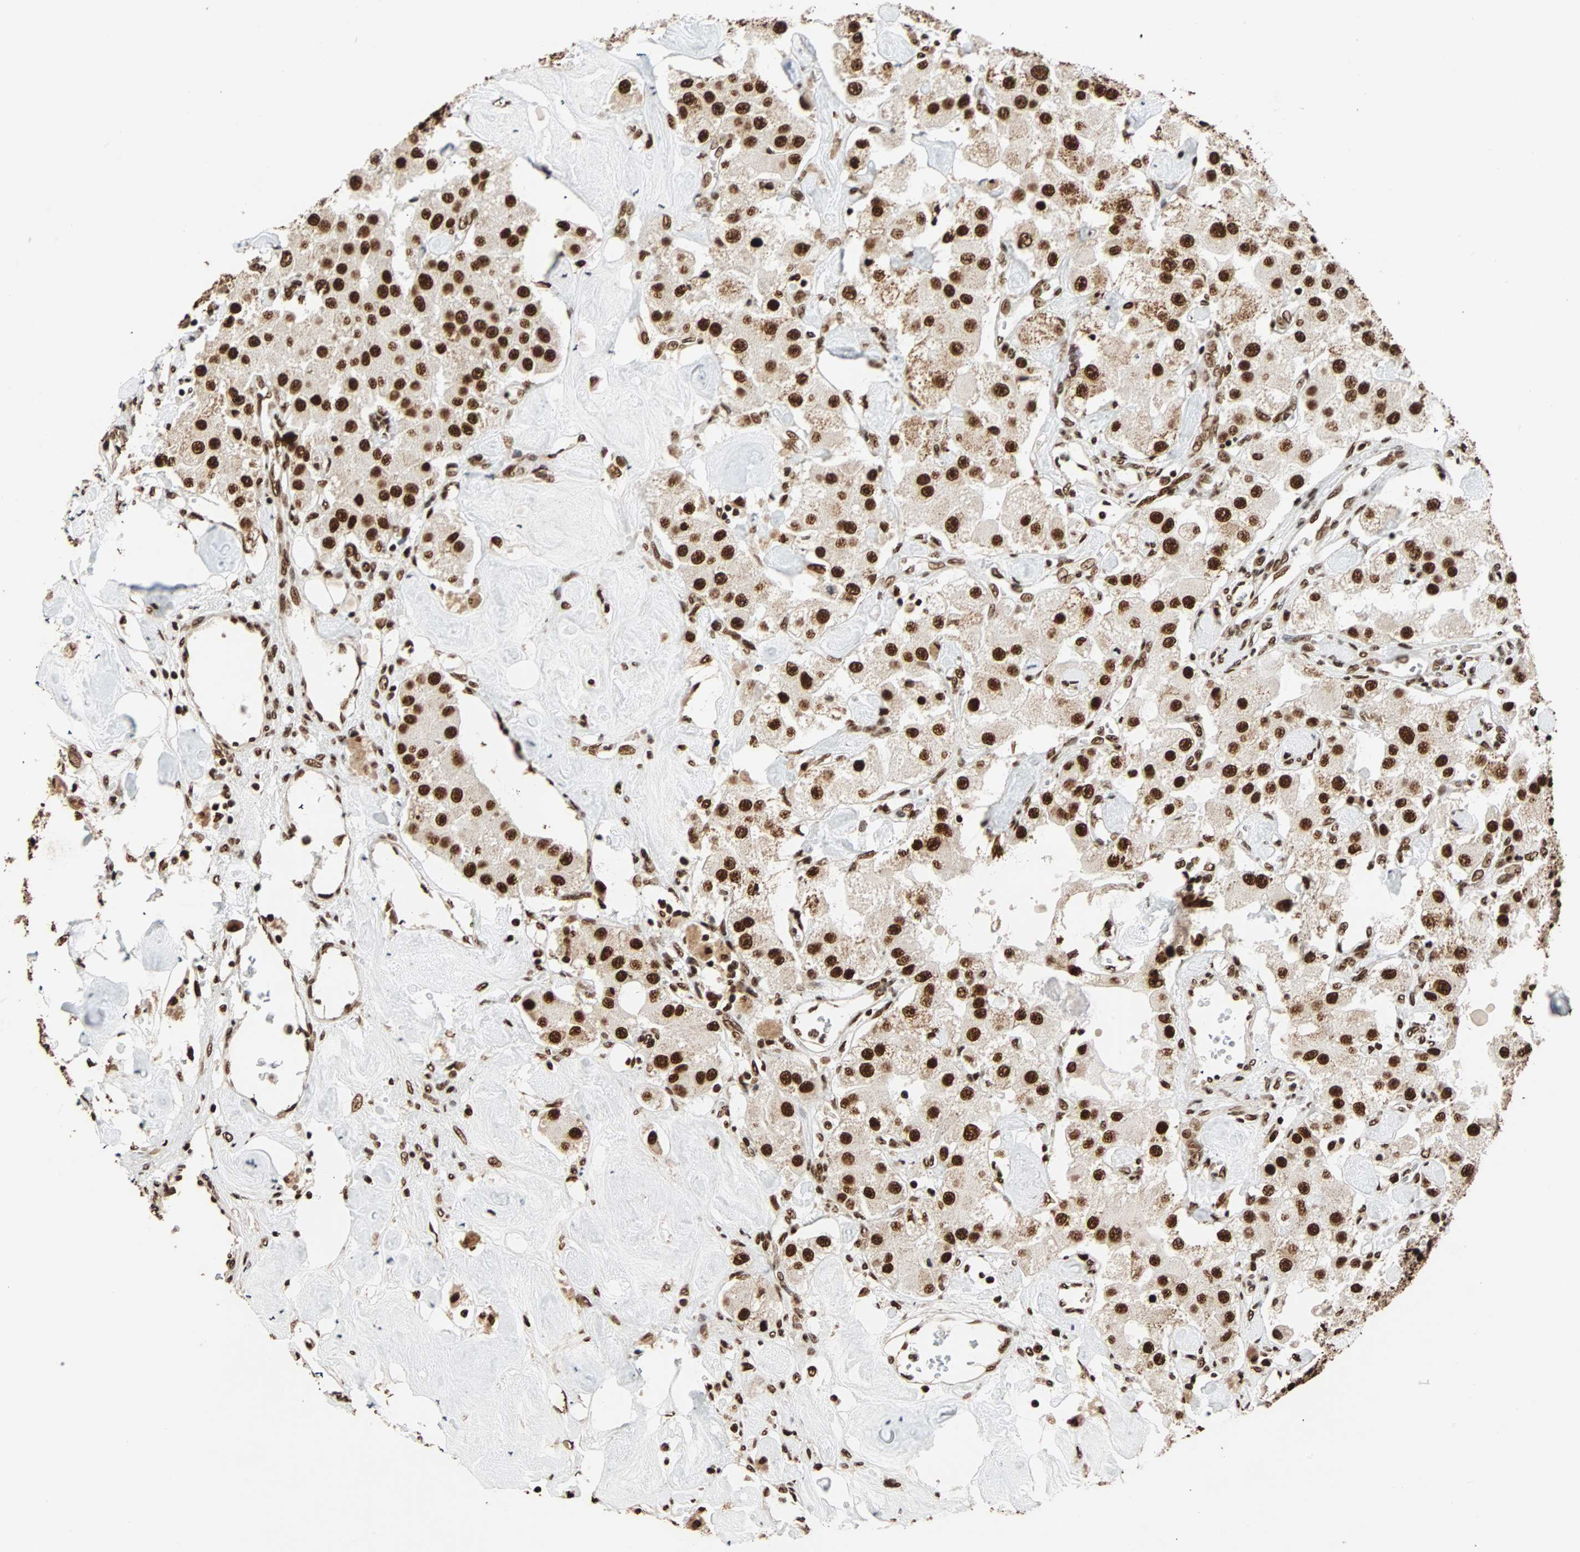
{"staining": {"intensity": "strong", "quantity": ">75%", "location": "nuclear"}, "tissue": "carcinoid", "cell_type": "Tumor cells", "image_type": "cancer", "snomed": [{"axis": "morphology", "description": "Carcinoid, malignant, NOS"}, {"axis": "topography", "description": "Pancreas"}], "caption": "IHC histopathology image of carcinoid stained for a protein (brown), which displays high levels of strong nuclear expression in about >75% of tumor cells.", "gene": "ILF2", "patient": {"sex": "male", "age": 41}}